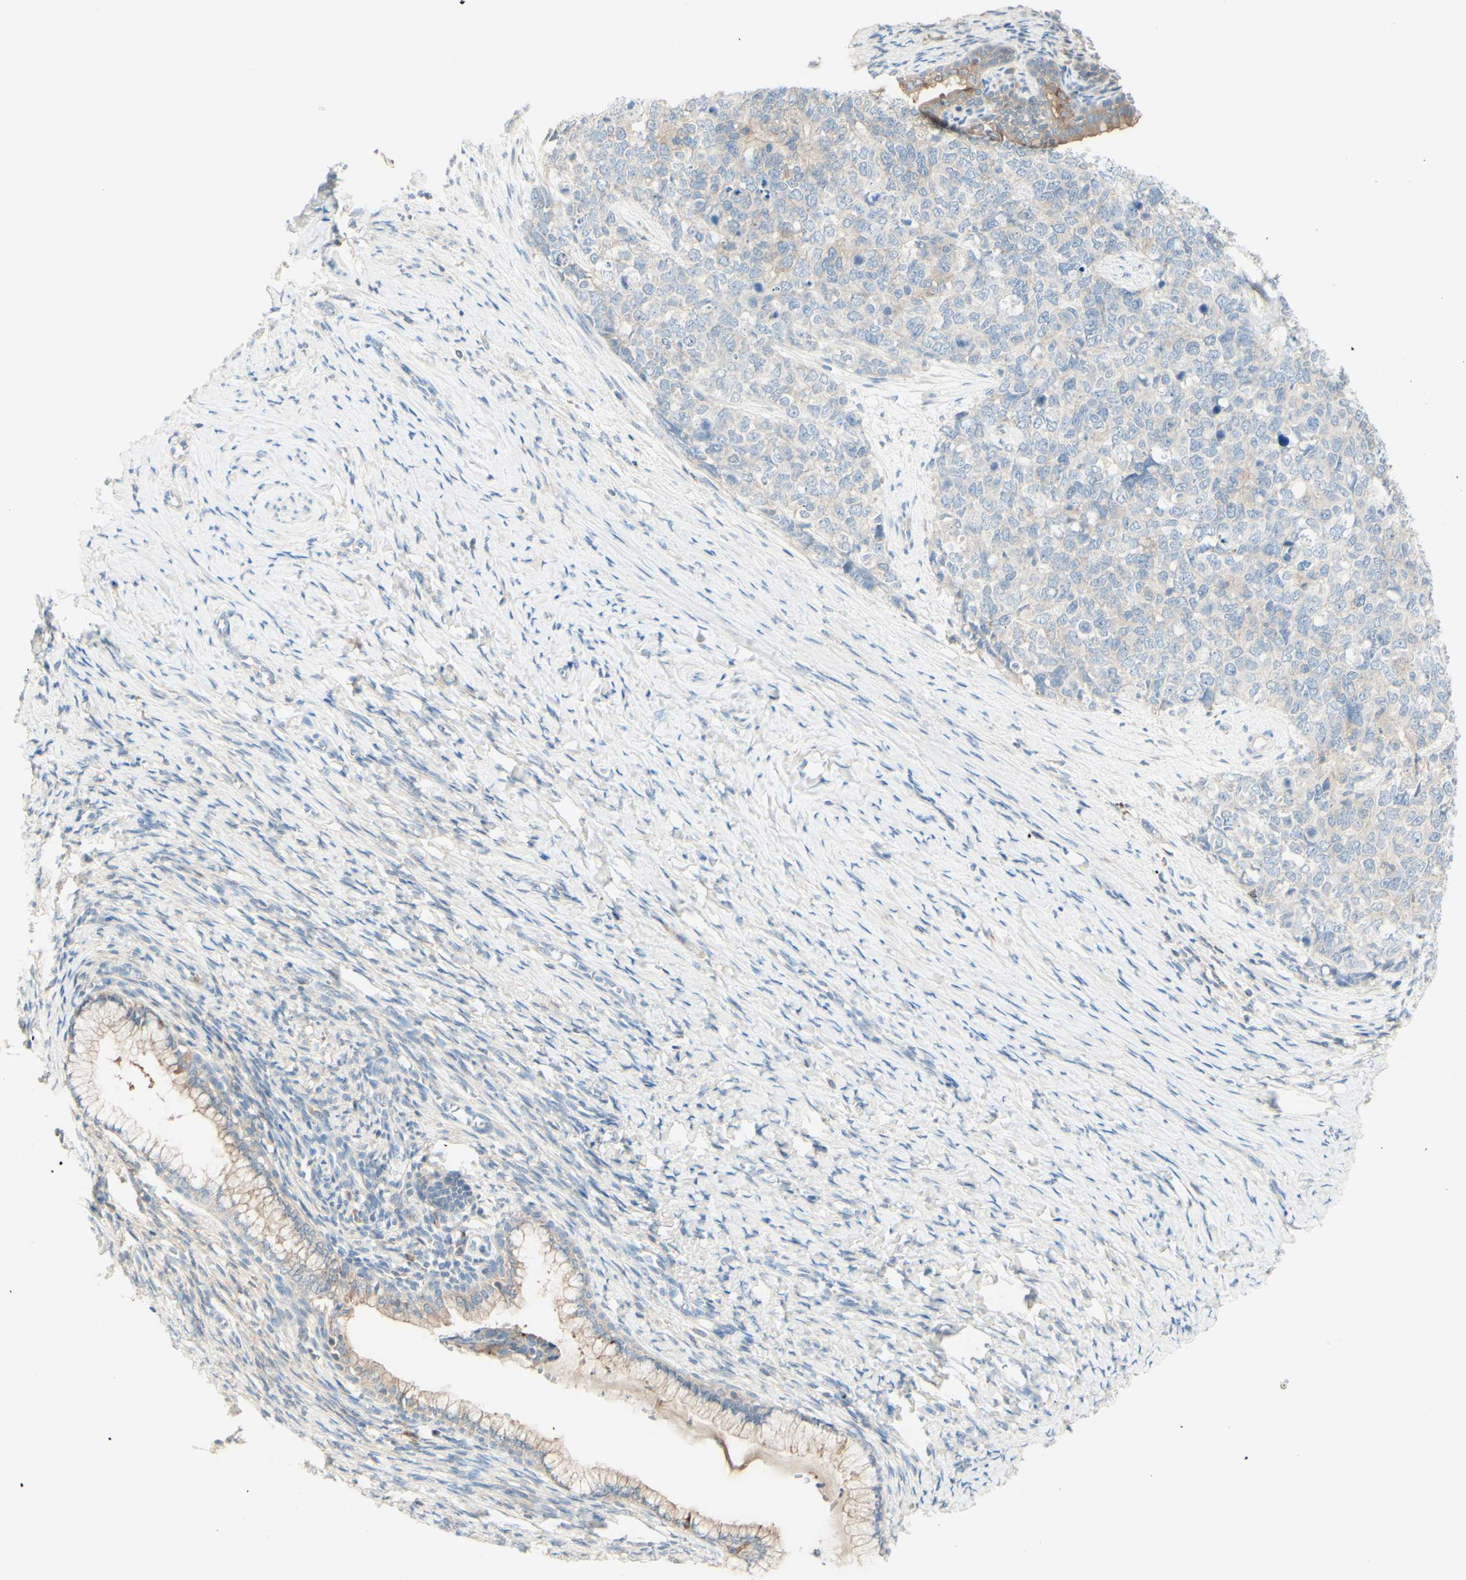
{"staining": {"intensity": "weak", "quantity": "<25%", "location": "cytoplasmic/membranous"}, "tissue": "cervical cancer", "cell_type": "Tumor cells", "image_type": "cancer", "snomed": [{"axis": "morphology", "description": "Squamous cell carcinoma, NOS"}, {"axis": "topography", "description": "Cervix"}], "caption": "Human cervical cancer (squamous cell carcinoma) stained for a protein using immunohistochemistry (IHC) displays no staining in tumor cells.", "gene": "MTM1", "patient": {"sex": "female", "age": 63}}